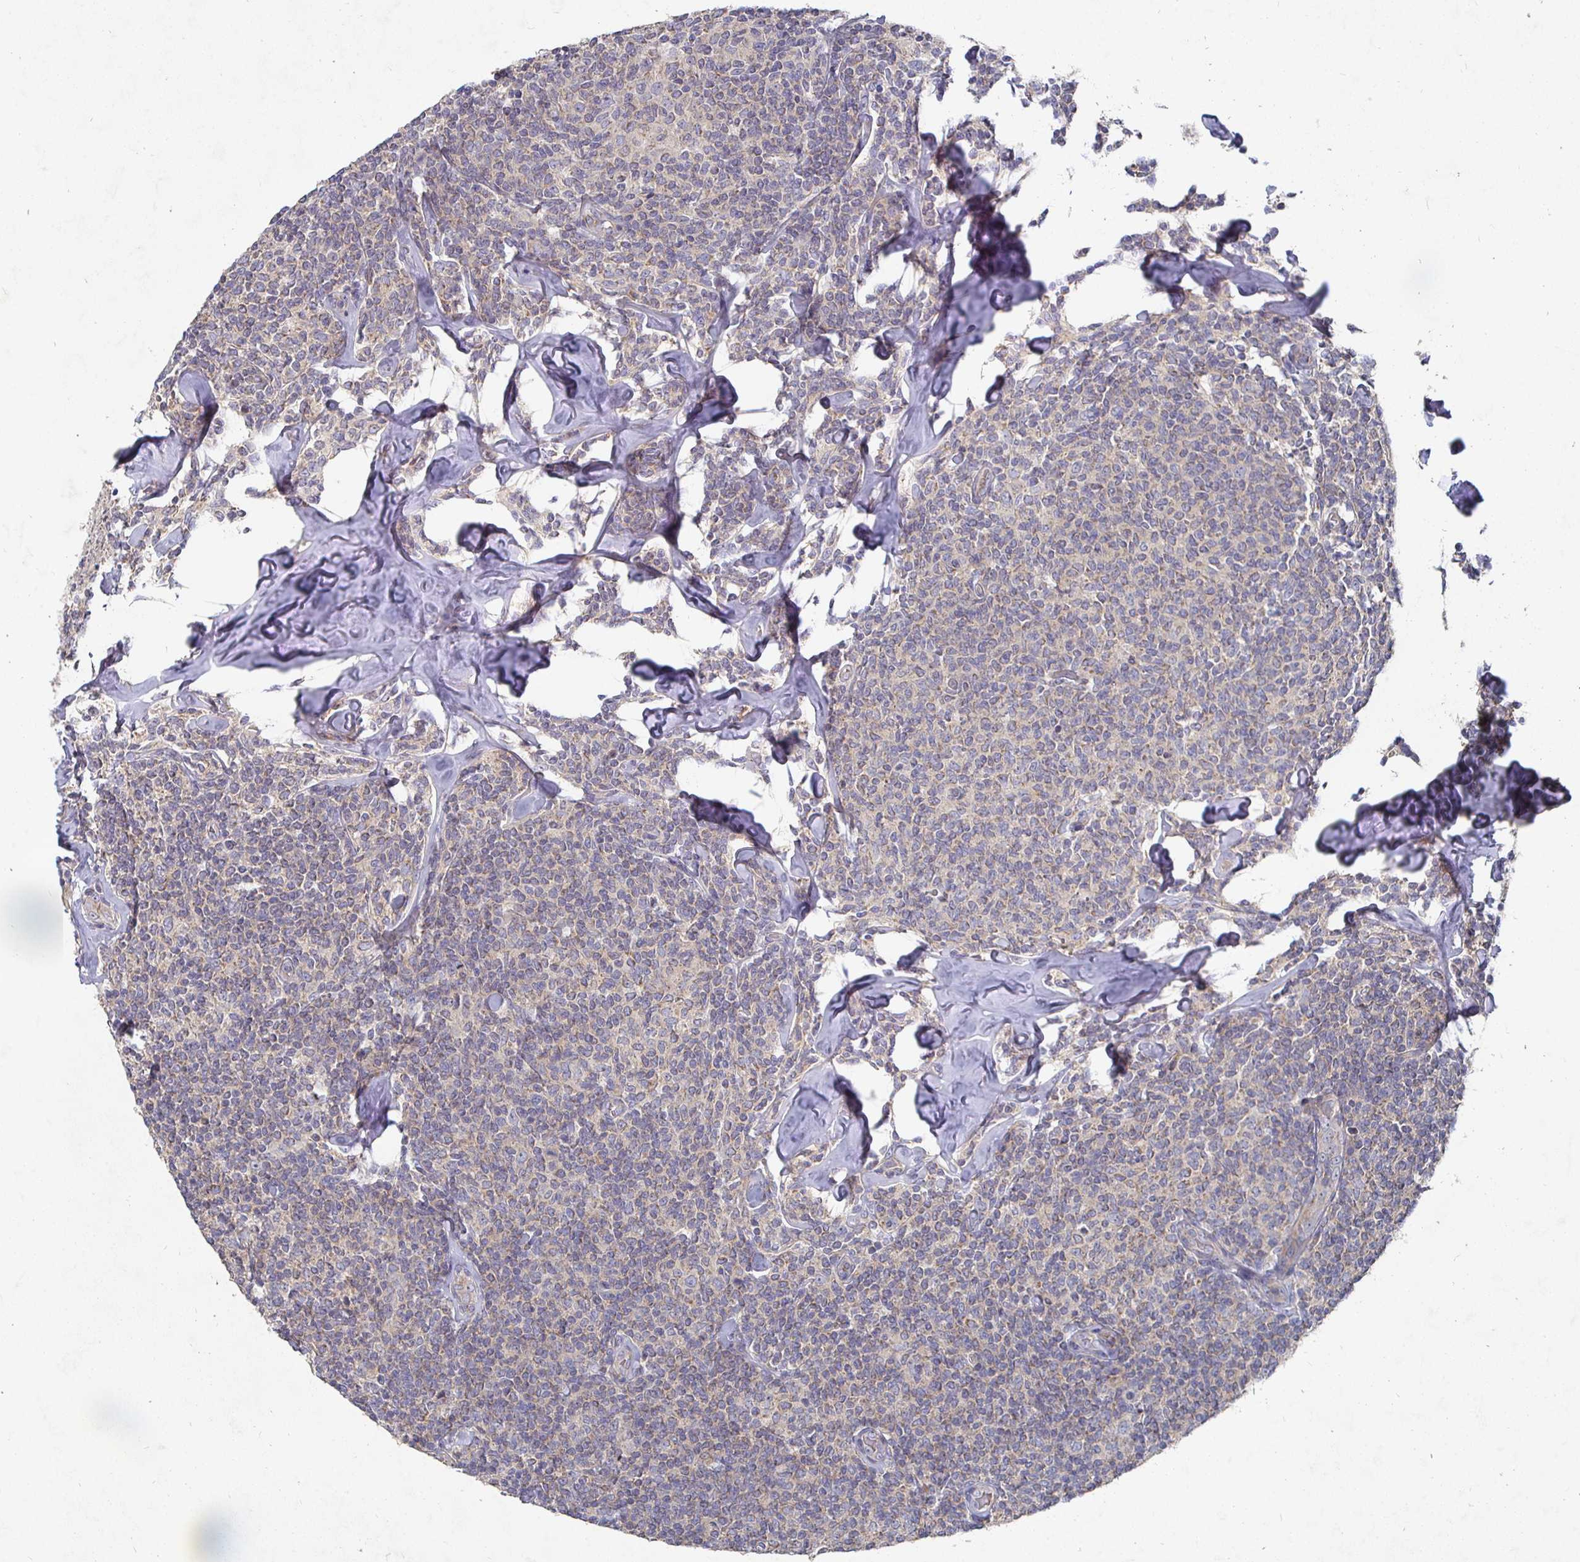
{"staining": {"intensity": "negative", "quantity": "none", "location": "none"}, "tissue": "lymphoma", "cell_type": "Tumor cells", "image_type": "cancer", "snomed": [{"axis": "morphology", "description": "Malignant lymphoma, non-Hodgkin's type, Low grade"}, {"axis": "topography", "description": "Lymph node"}], "caption": "Immunohistochemistry (IHC) micrograph of neoplastic tissue: human lymphoma stained with DAB exhibits no significant protein staining in tumor cells.", "gene": "NRSN1", "patient": {"sex": "female", "age": 56}}